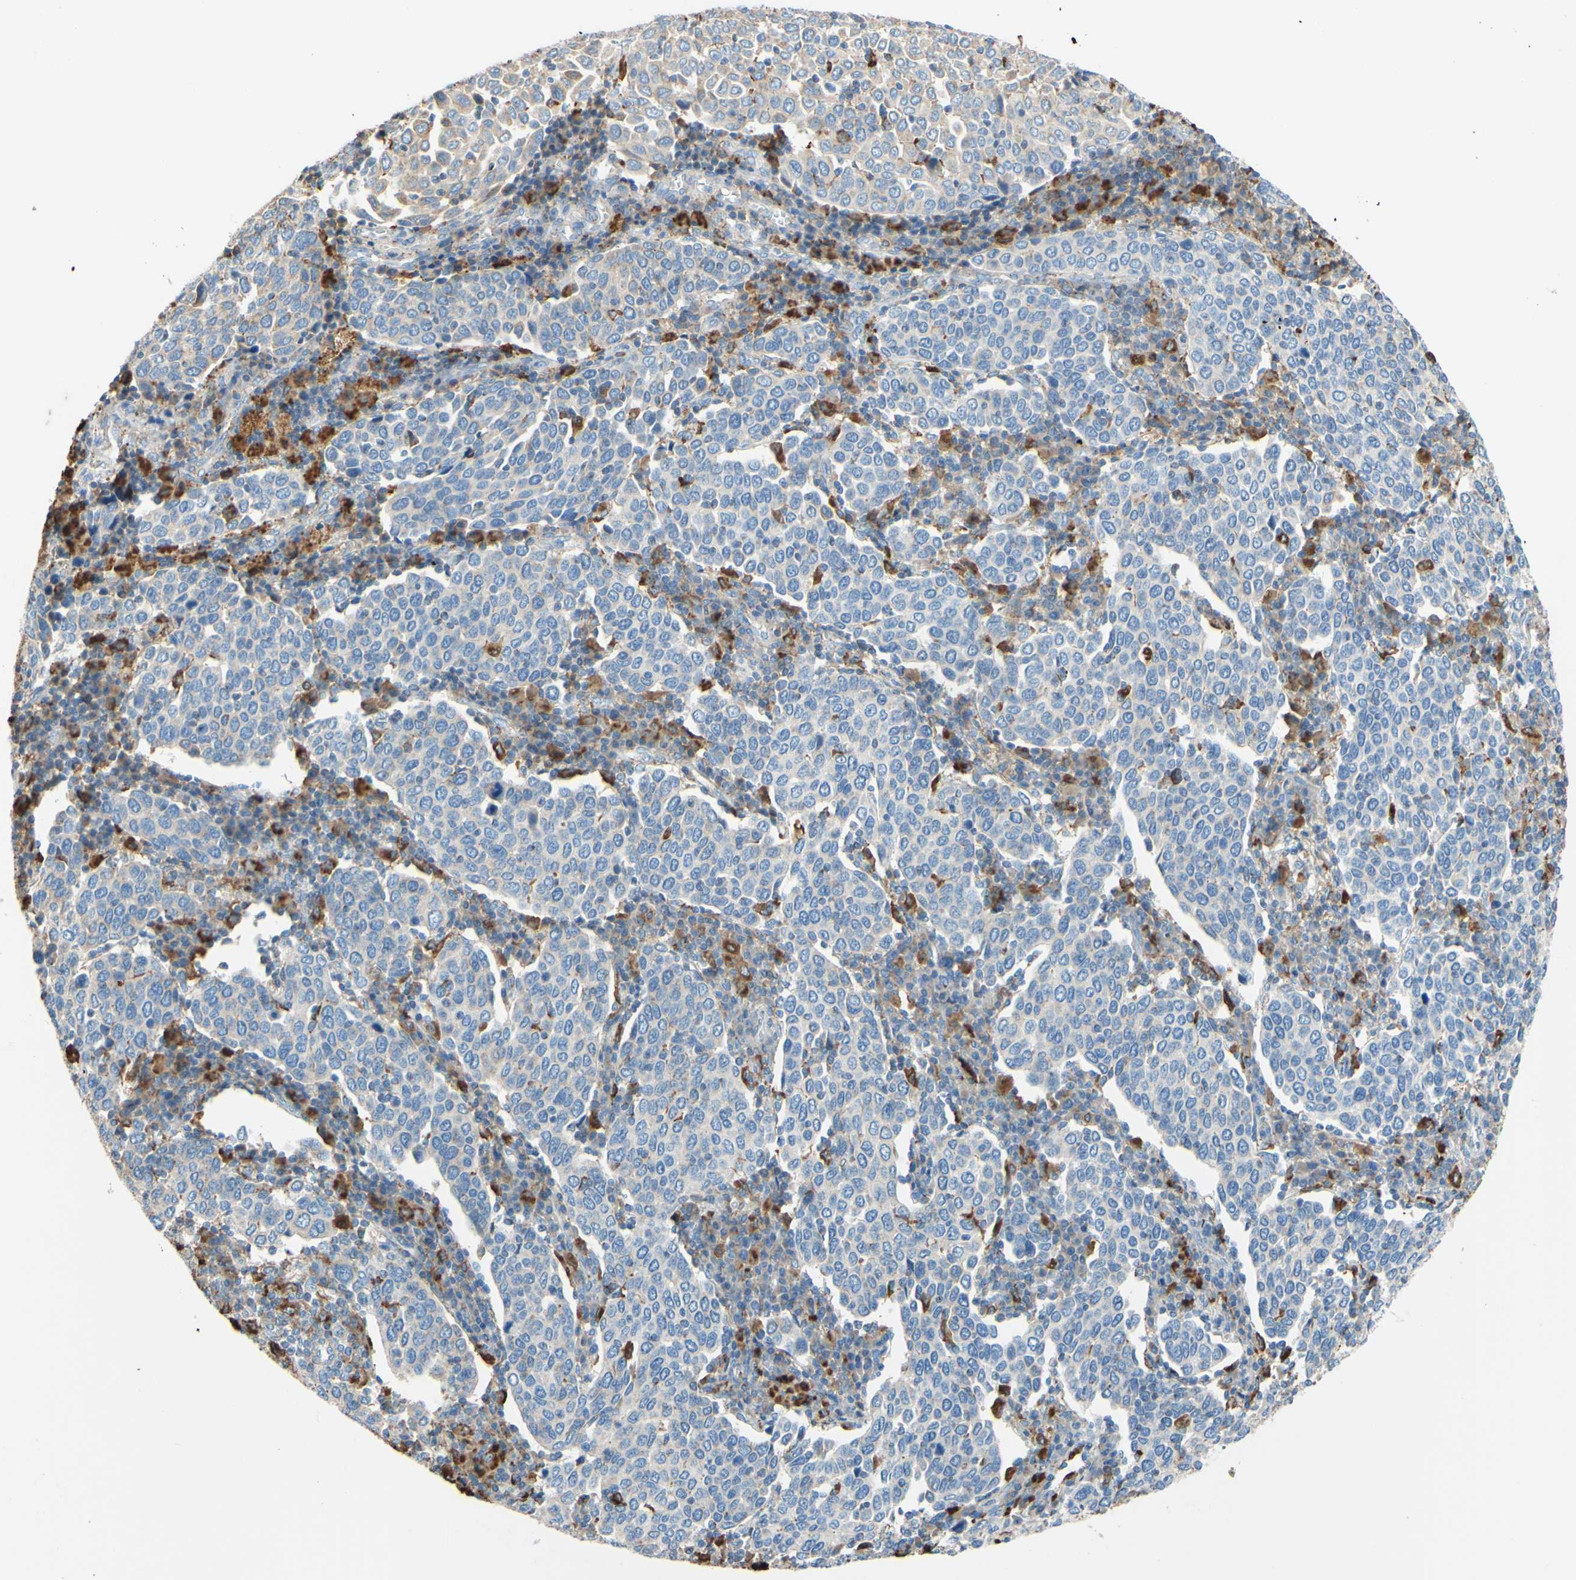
{"staining": {"intensity": "weak", "quantity": ">75%", "location": "cytoplasmic/membranous"}, "tissue": "cervical cancer", "cell_type": "Tumor cells", "image_type": "cancer", "snomed": [{"axis": "morphology", "description": "Squamous cell carcinoma, NOS"}, {"axis": "topography", "description": "Cervix"}], "caption": "Cervical cancer (squamous cell carcinoma) was stained to show a protein in brown. There is low levels of weak cytoplasmic/membranous expression in approximately >75% of tumor cells.", "gene": "CTSD", "patient": {"sex": "female", "age": 40}}